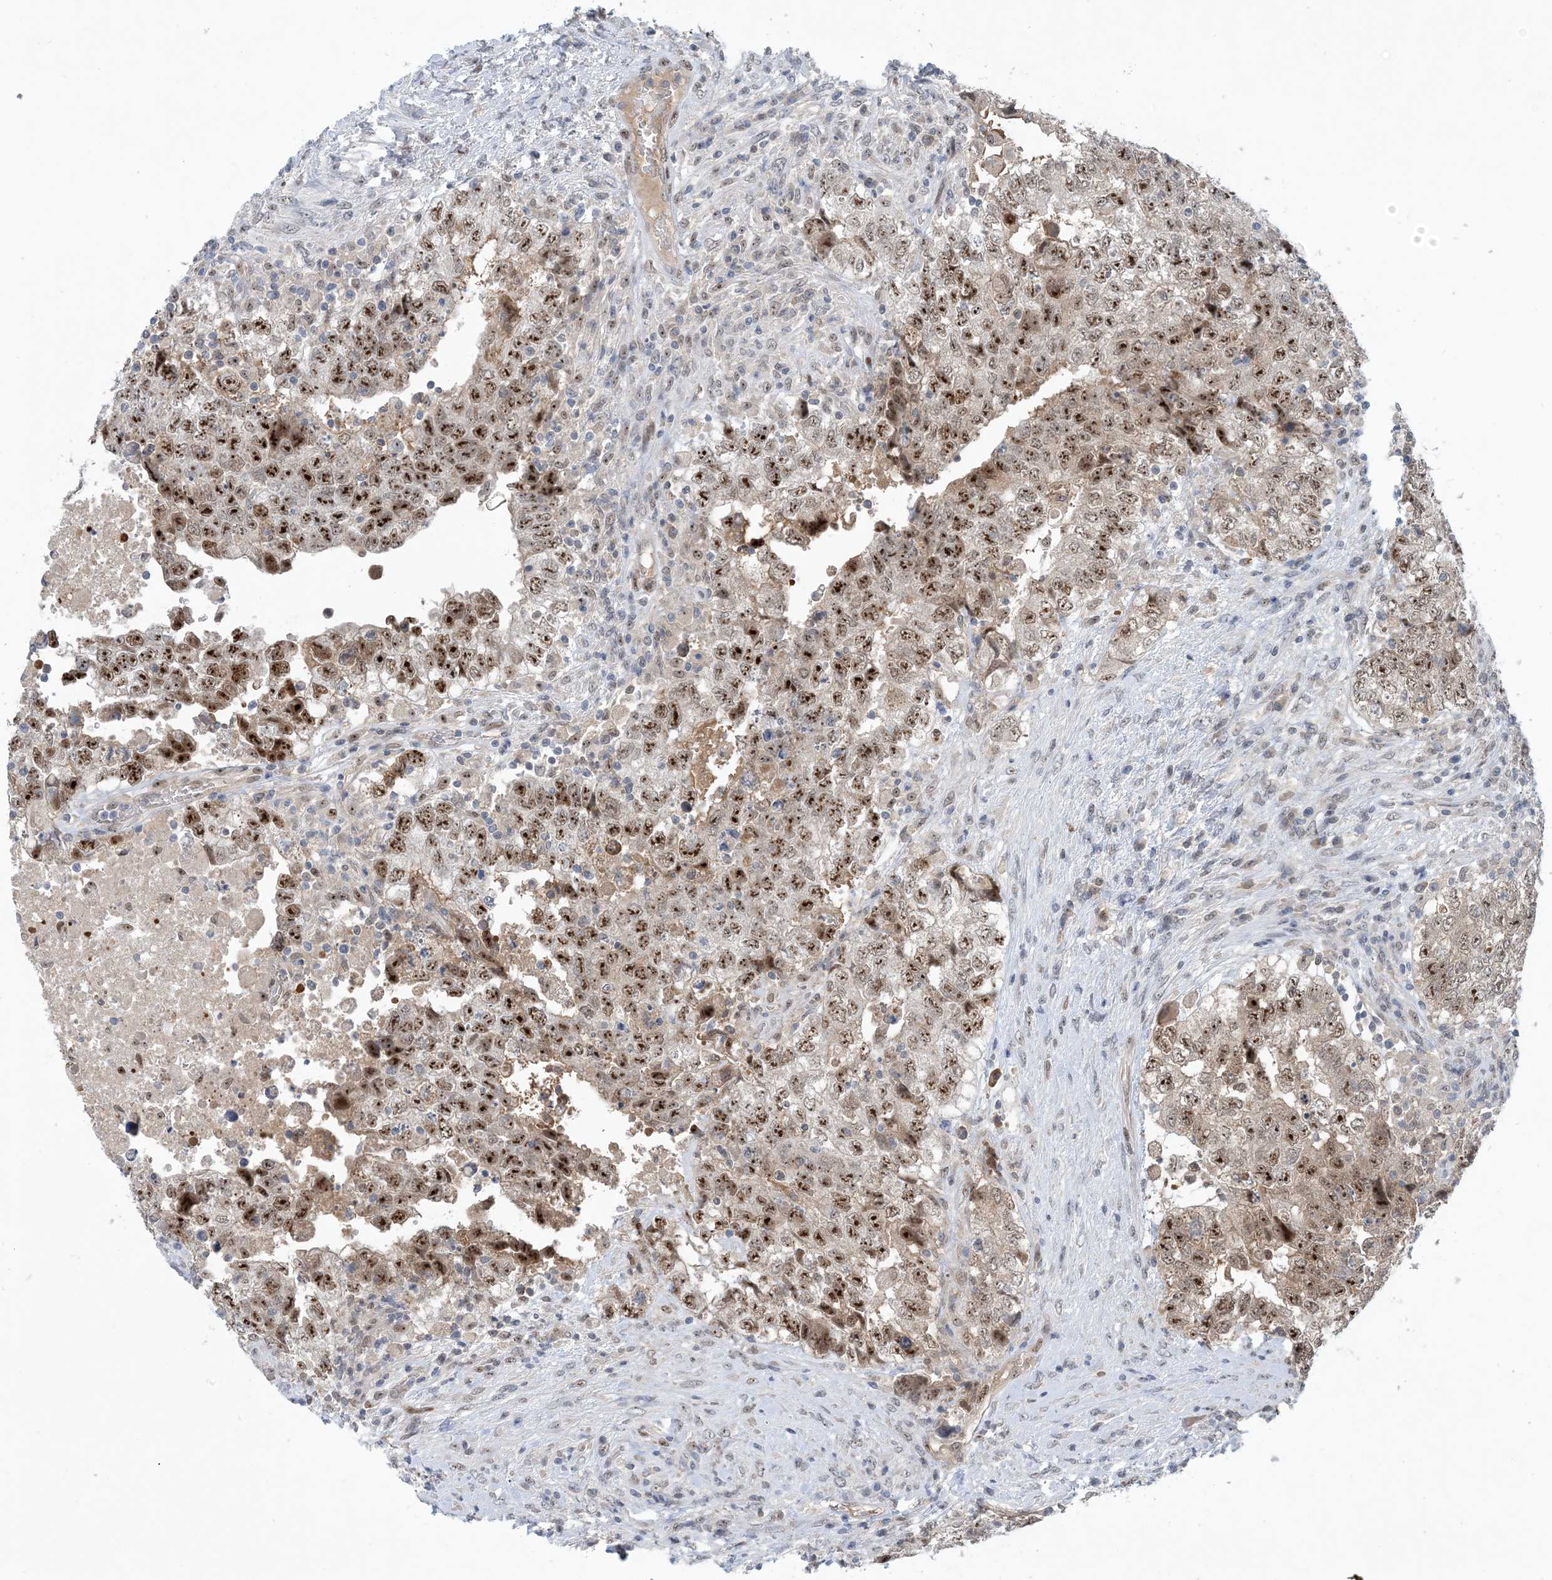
{"staining": {"intensity": "strong", "quantity": ">75%", "location": "nuclear"}, "tissue": "testis cancer", "cell_type": "Tumor cells", "image_type": "cancer", "snomed": [{"axis": "morphology", "description": "Carcinoma, Embryonal, NOS"}, {"axis": "topography", "description": "Testis"}], "caption": "Testis cancer (embryonal carcinoma) stained with a brown dye reveals strong nuclear positive expression in about >75% of tumor cells.", "gene": "UBE2E1", "patient": {"sex": "male", "age": 37}}